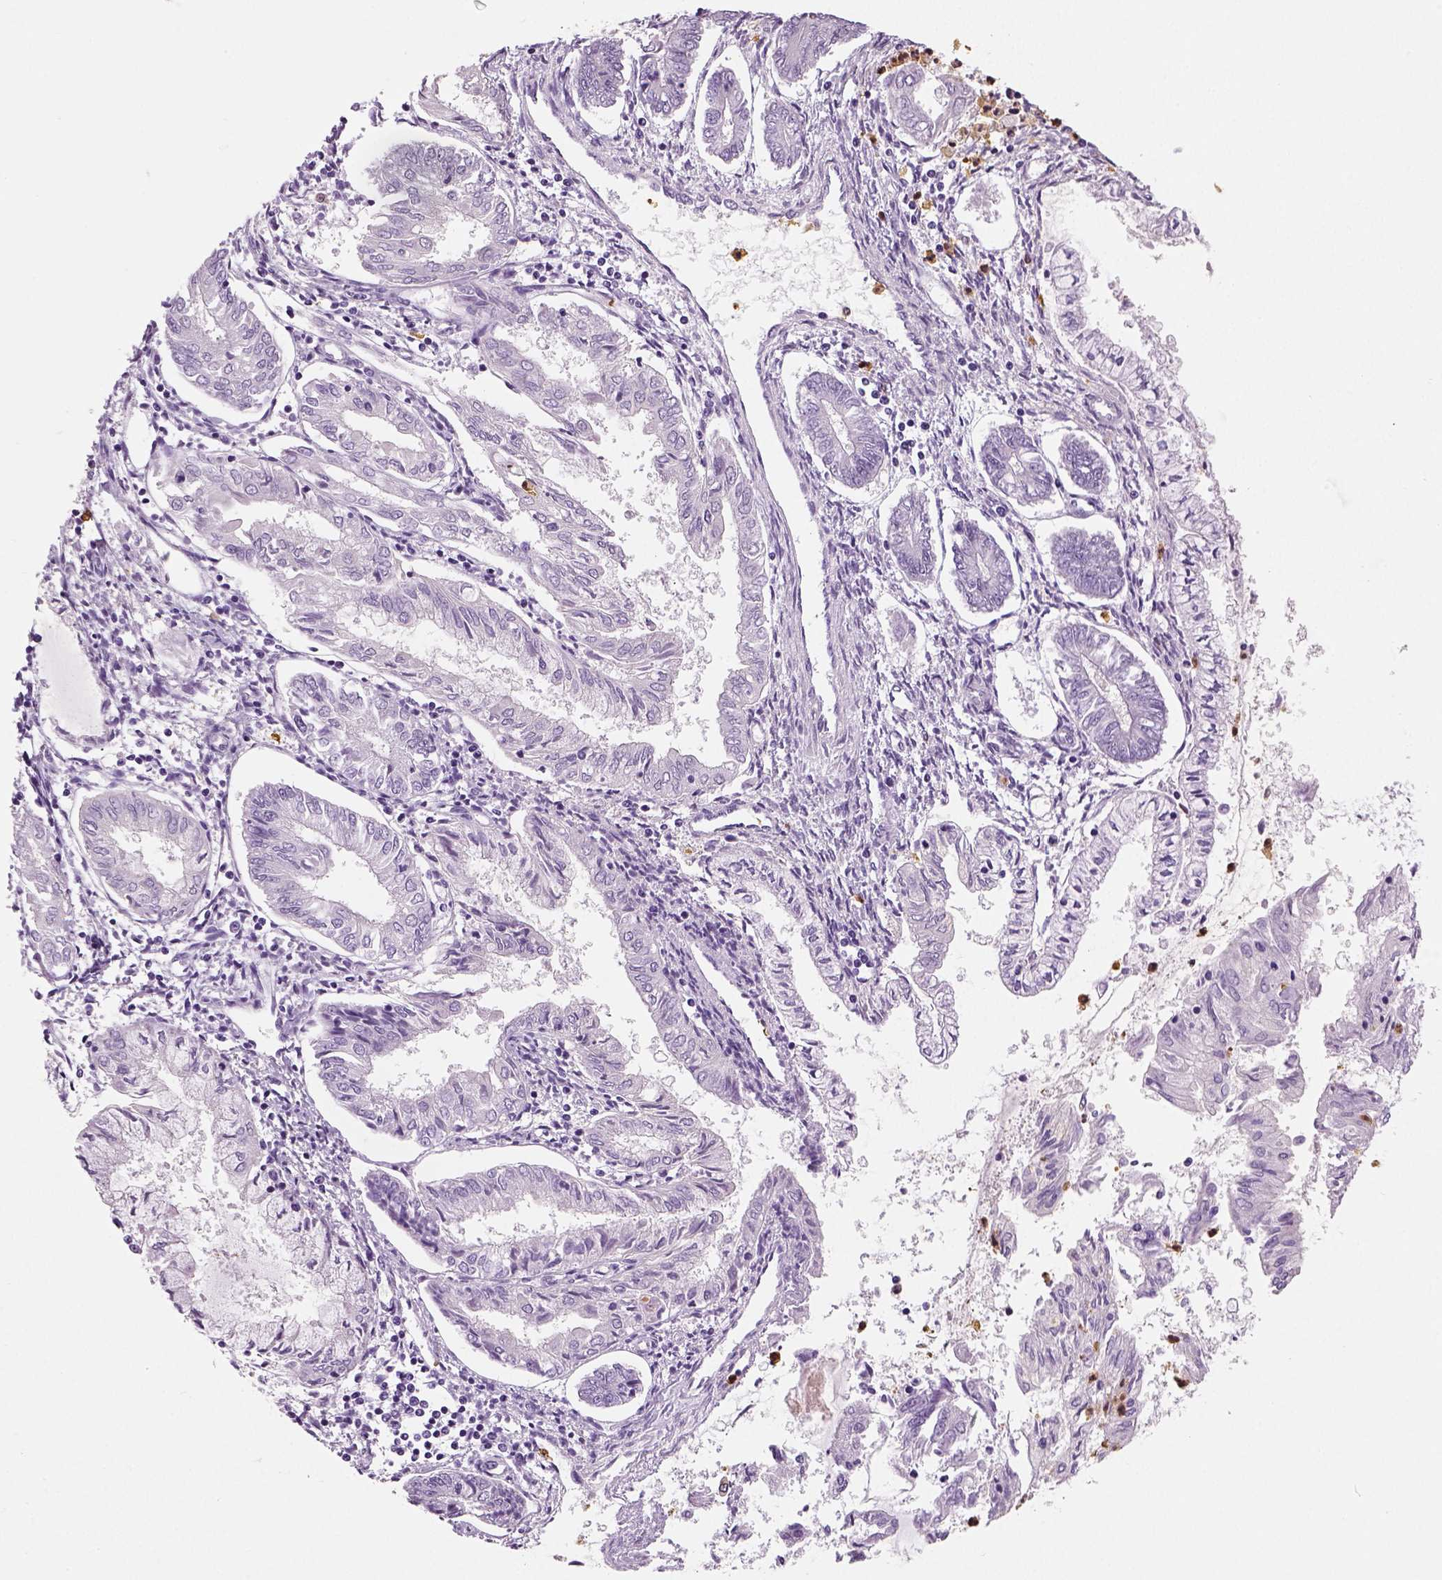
{"staining": {"intensity": "negative", "quantity": "none", "location": "none"}, "tissue": "endometrial cancer", "cell_type": "Tumor cells", "image_type": "cancer", "snomed": [{"axis": "morphology", "description": "Adenocarcinoma, NOS"}, {"axis": "topography", "description": "Endometrium"}], "caption": "Adenocarcinoma (endometrial) was stained to show a protein in brown. There is no significant staining in tumor cells.", "gene": "NECAB2", "patient": {"sex": "female", "age": 68}}